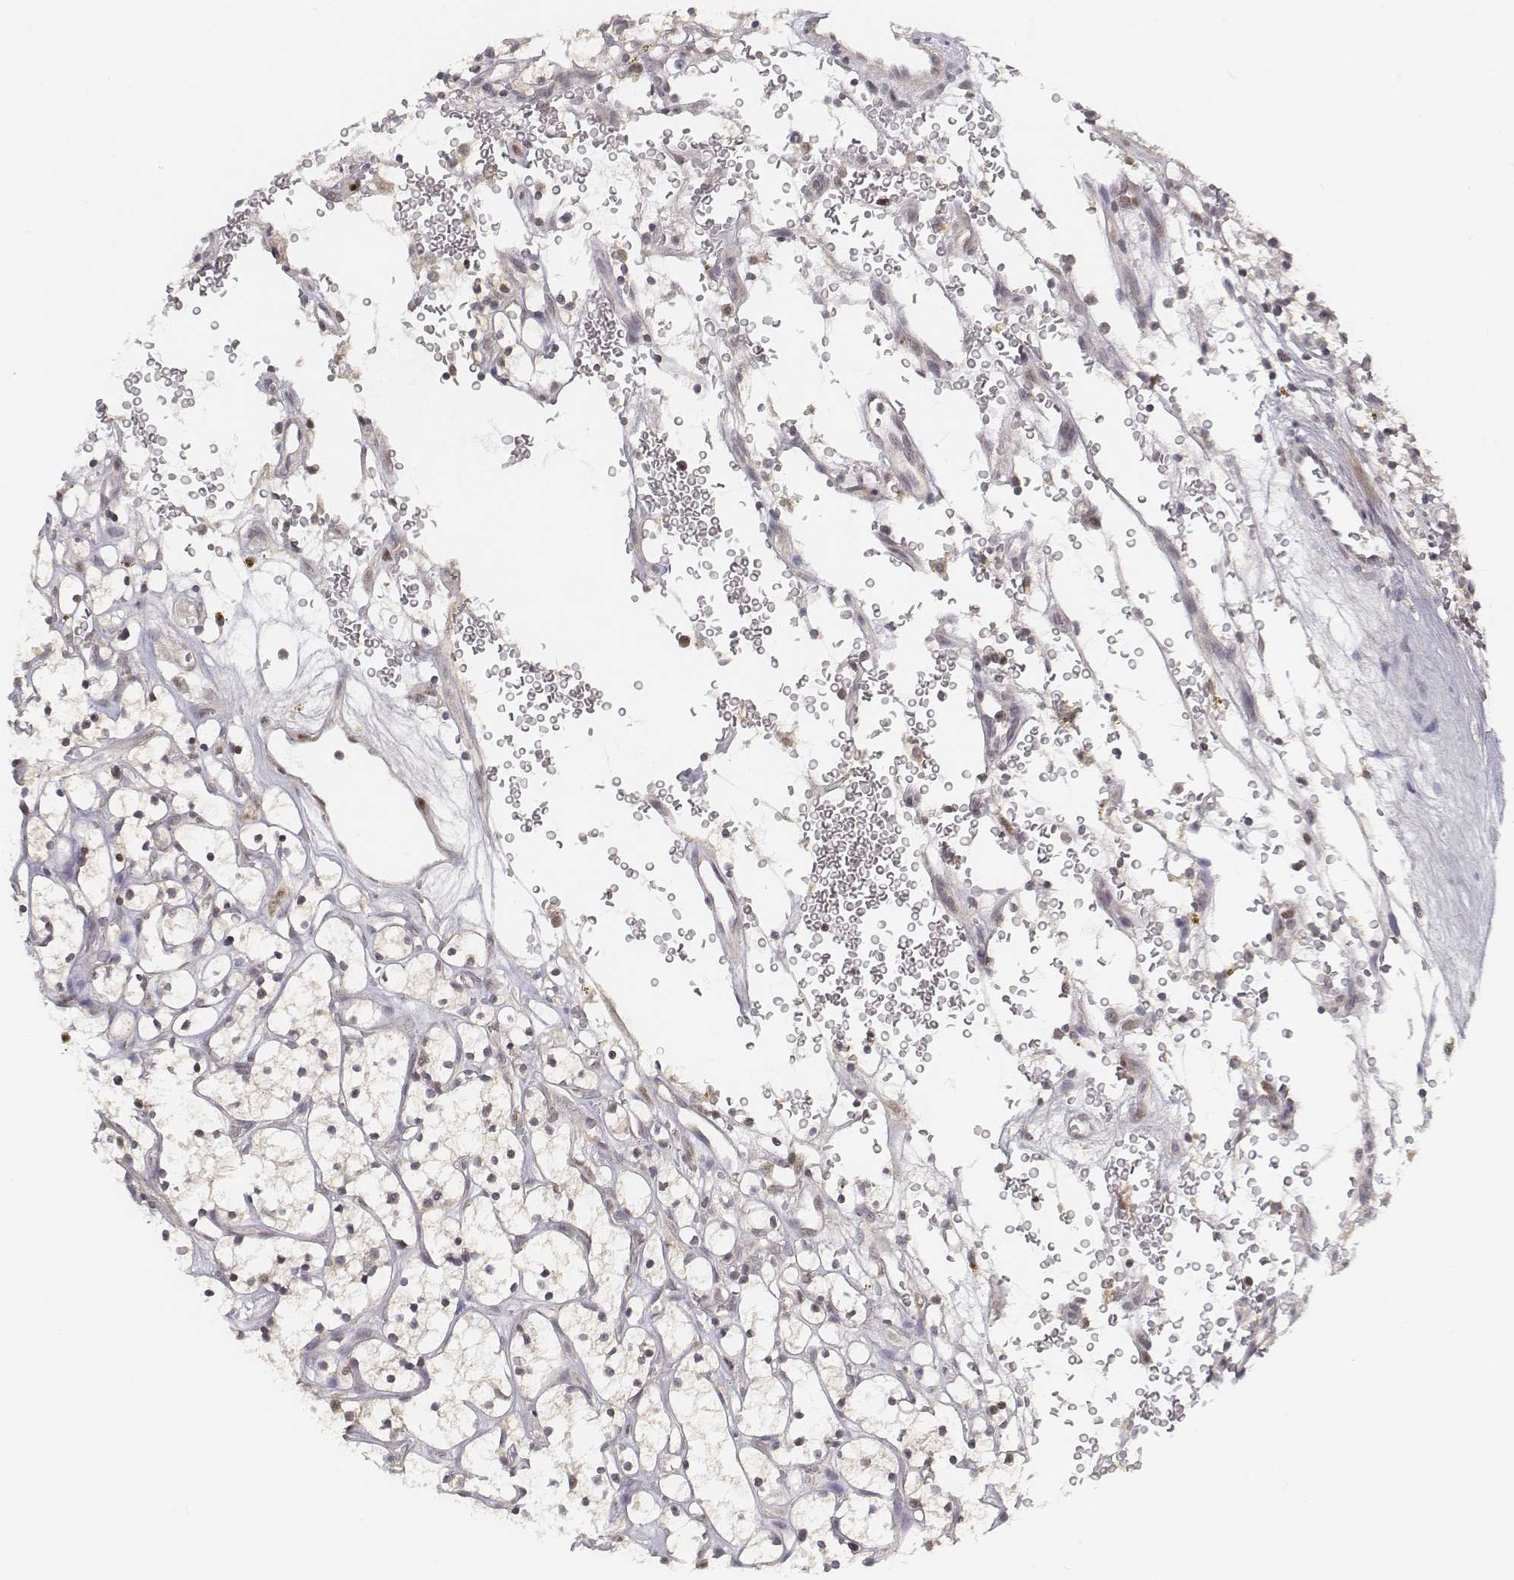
{"staining": {"intensity": "negative", "quantity": "none", "location": "none"}, "tissue": "renal cancer", "cell_type": "Tumor cells", "image_type": "cancer", "snomed": [{"axis": "morphology", "description": "Adenocarcinoma, NOS"}, {"axis": "topography", "description": "Kidney"}], "caption": "IHC image of neoplastic tissue: human adenocarcinoma (renal) stained with DAB (3,3'-diaminobenzidine) demonstrates no significant protein staining in tumor cells.", "gene": "FANCD2", "patient": {"sex": "female", "age": 64}}